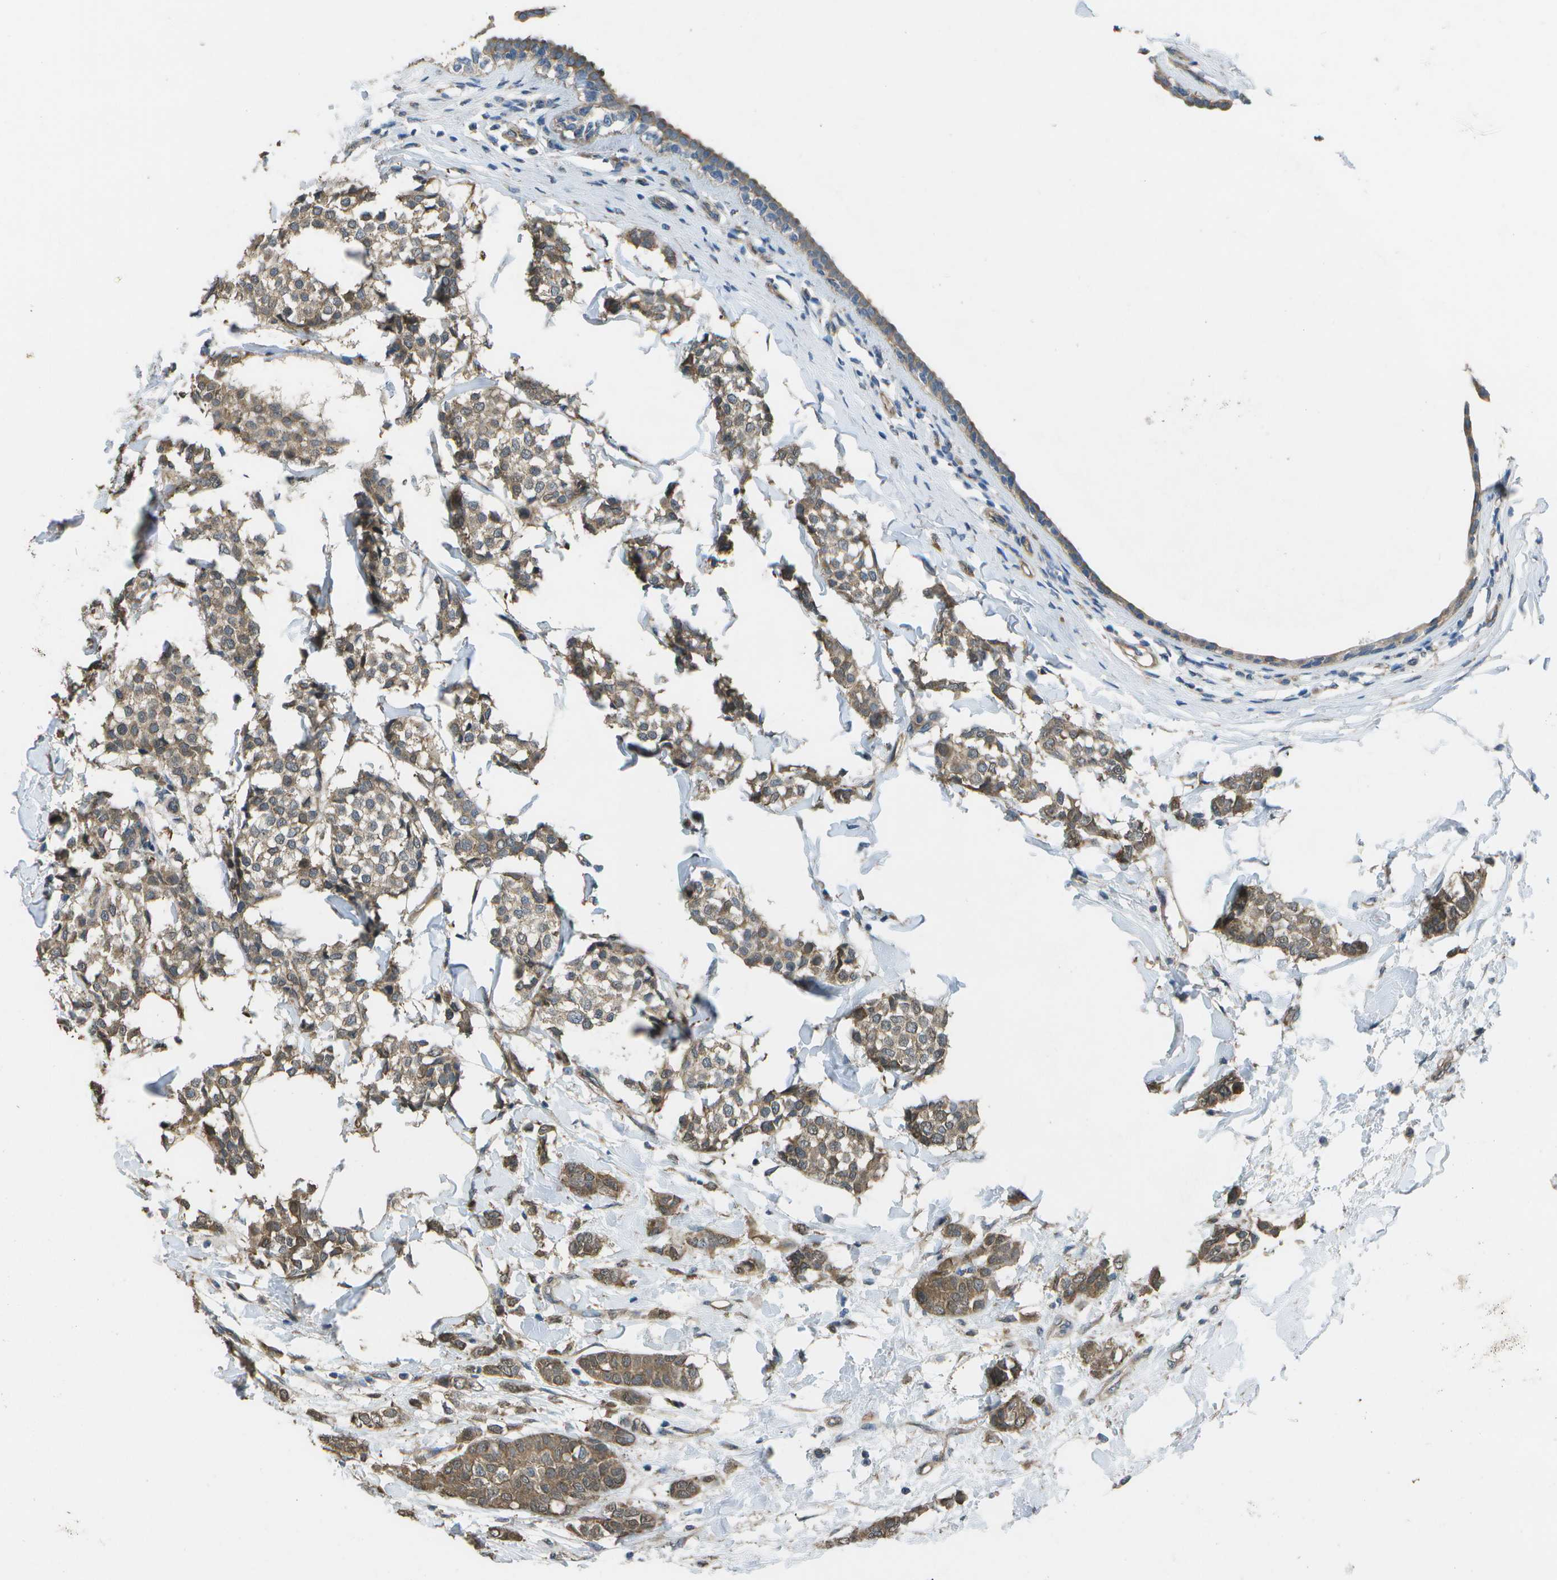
{"staining": {"intensity": "moderate", "quantity": ">75%", "location": "cytoplasmic/membranous"}, "tissue": "breast cancer", "cell_type": "Tumor cells", "image_type": "cancer", "snomed": [{"axis": "morphology", "description": "Lobular carcinoma, in situ"}, {"axis": "morphology", "description": "Lobular carcinoma"}, {"axis": "topography", "description": "Breast"}], "caption": "There is medium levels of moderate cytoplasmic/membranous staining in tumor cells of breast cancer (lobular carcinoma in situ), as demonstrated by immunohistochemical staining (brown color).", "gene": "CLNS1A", "patient": {"sex": "female", "age": 41}}